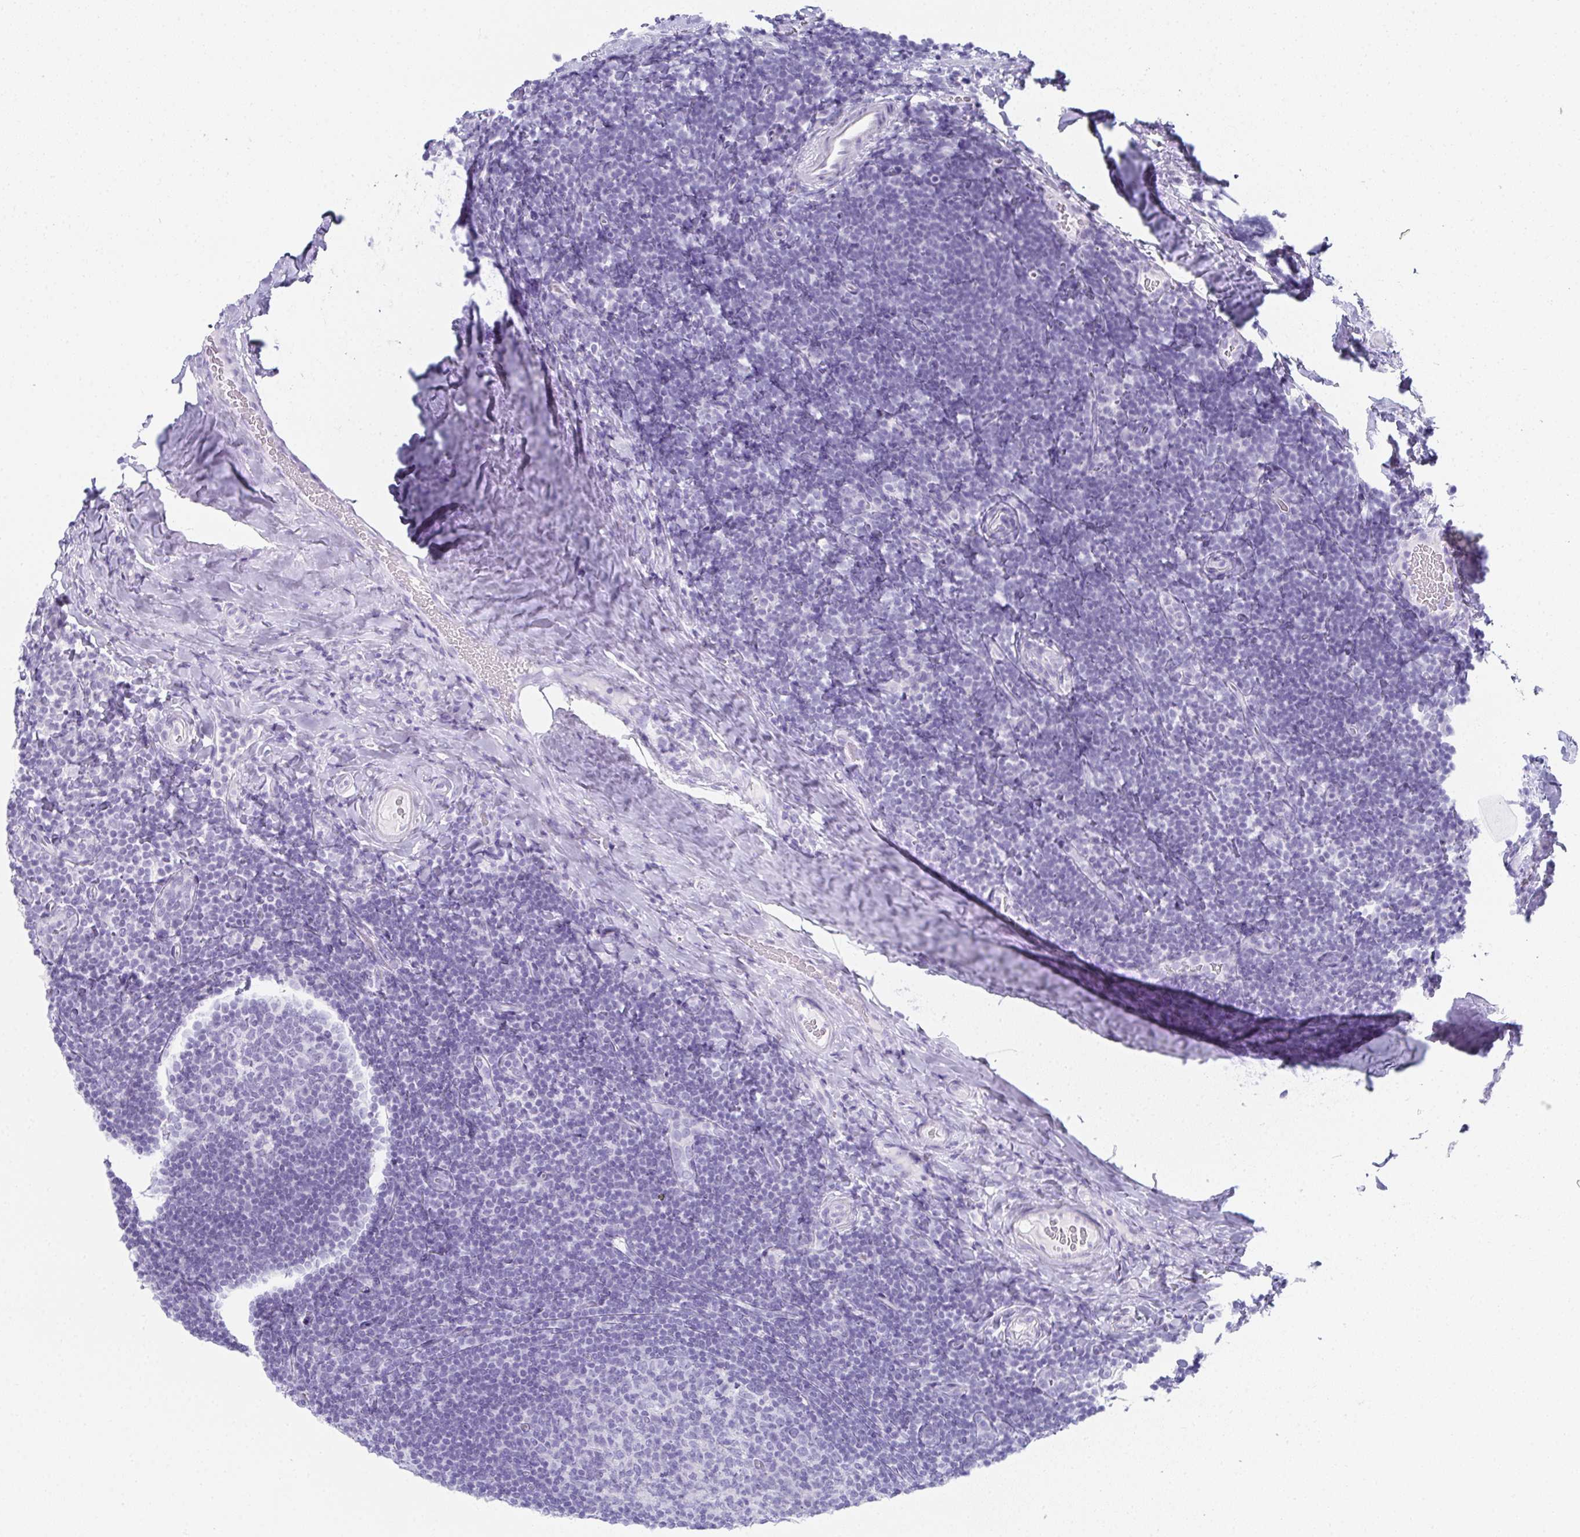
{"staining": {"intensity": "negative", "quantity": "none", "location": "none"}, "tissue": "tonsil", "cell_type": "Germinal center cells", "image_type": "normal", "snomed": [{"axis": "morphology", "description": "Normal tissue, NOS"}, {"axis": "topography", "description": "Tonsil"}], "caption": "The photomicrograph demonstrates no significant positivity in germinal center cells of tonsil.", "gene": "SYCP1", "patient": {"sex": "male", "age": 17}}